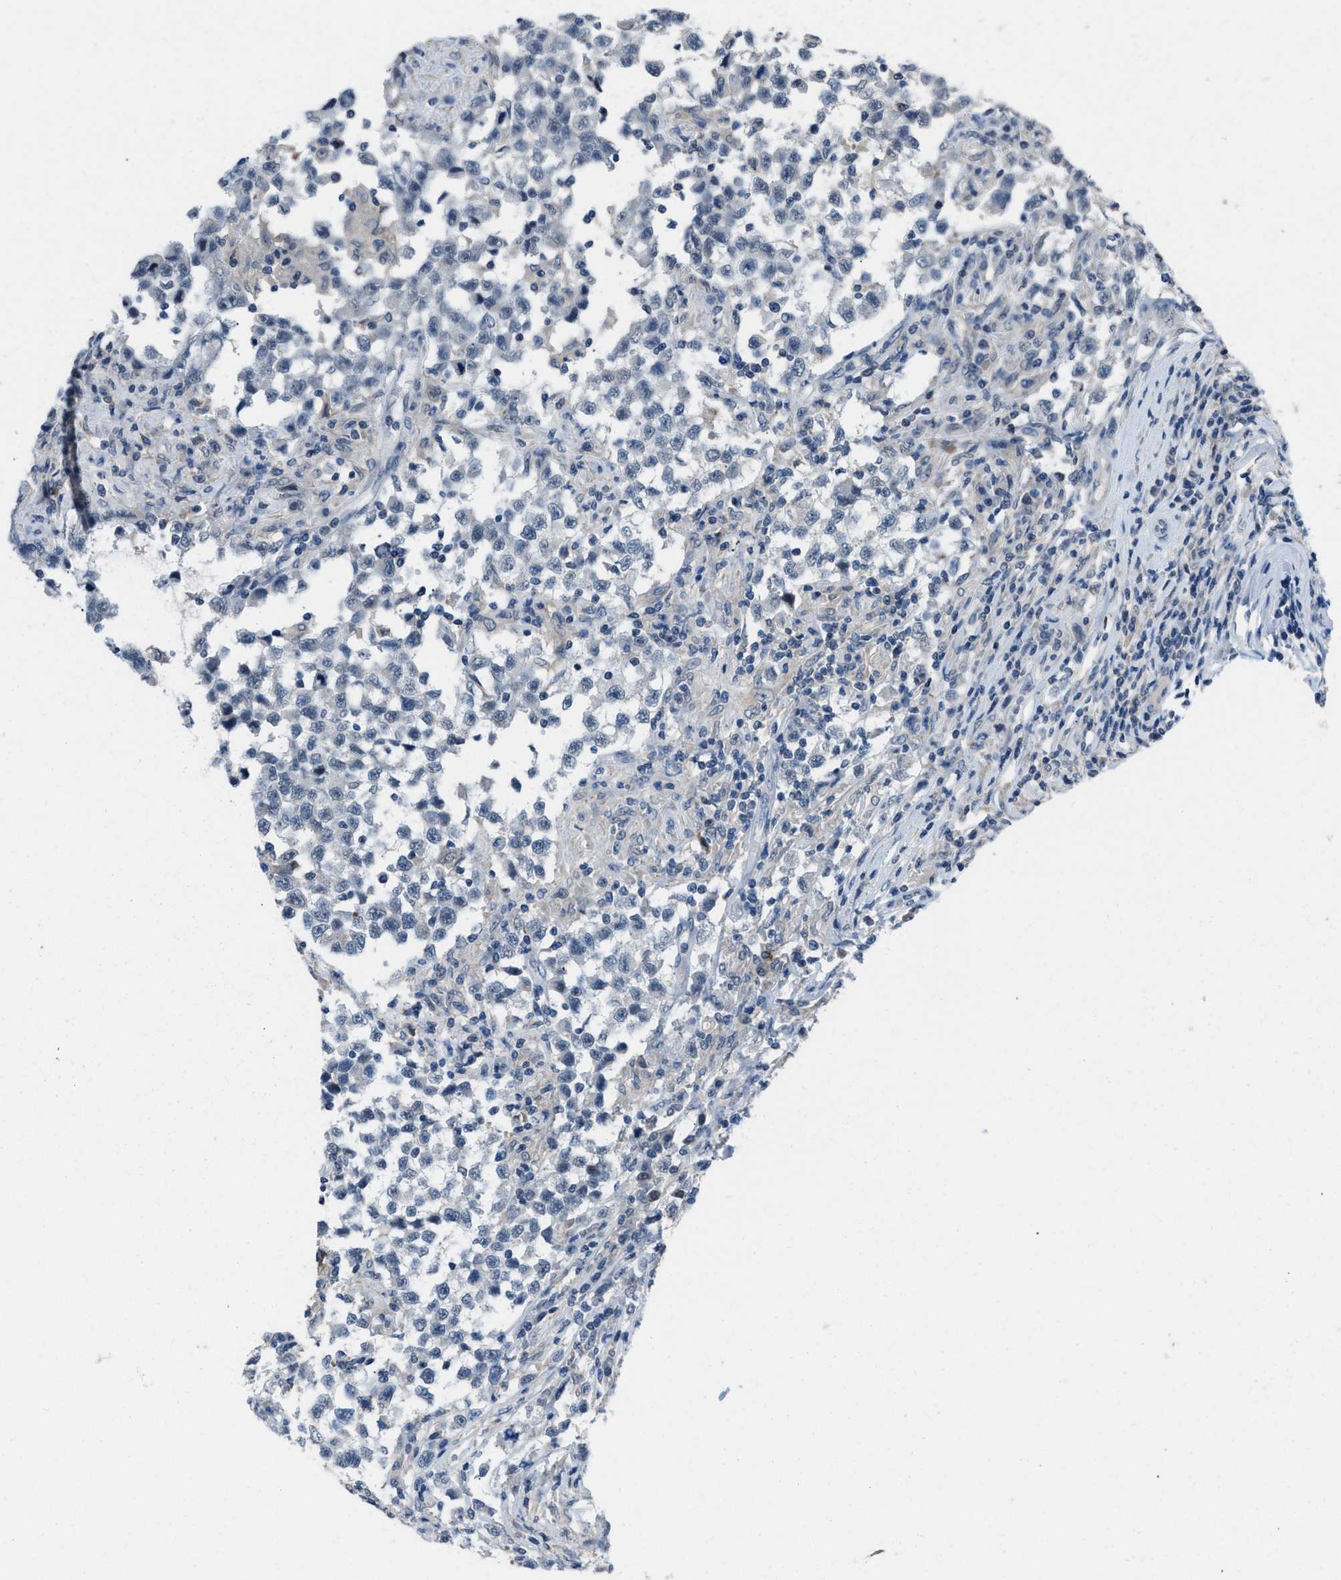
{"staining": {"intensity": "negative", "quantity": "none", "location": "none"}, "tissue": "testis cancer", "cell_type": "Tumor cells", "image_type": "cancer", "snomed": [{"axis": "morphology", "description": "Carcinoma, Embryonal, NOS"}, {"axis": "topography", "description": "Testis"}], "caption": "There is no significant positivity in tumor cells of embryonal carcinoma (testis).", "gene": "ANAPC11", "patient": {"sex": "male", "age": 21}}